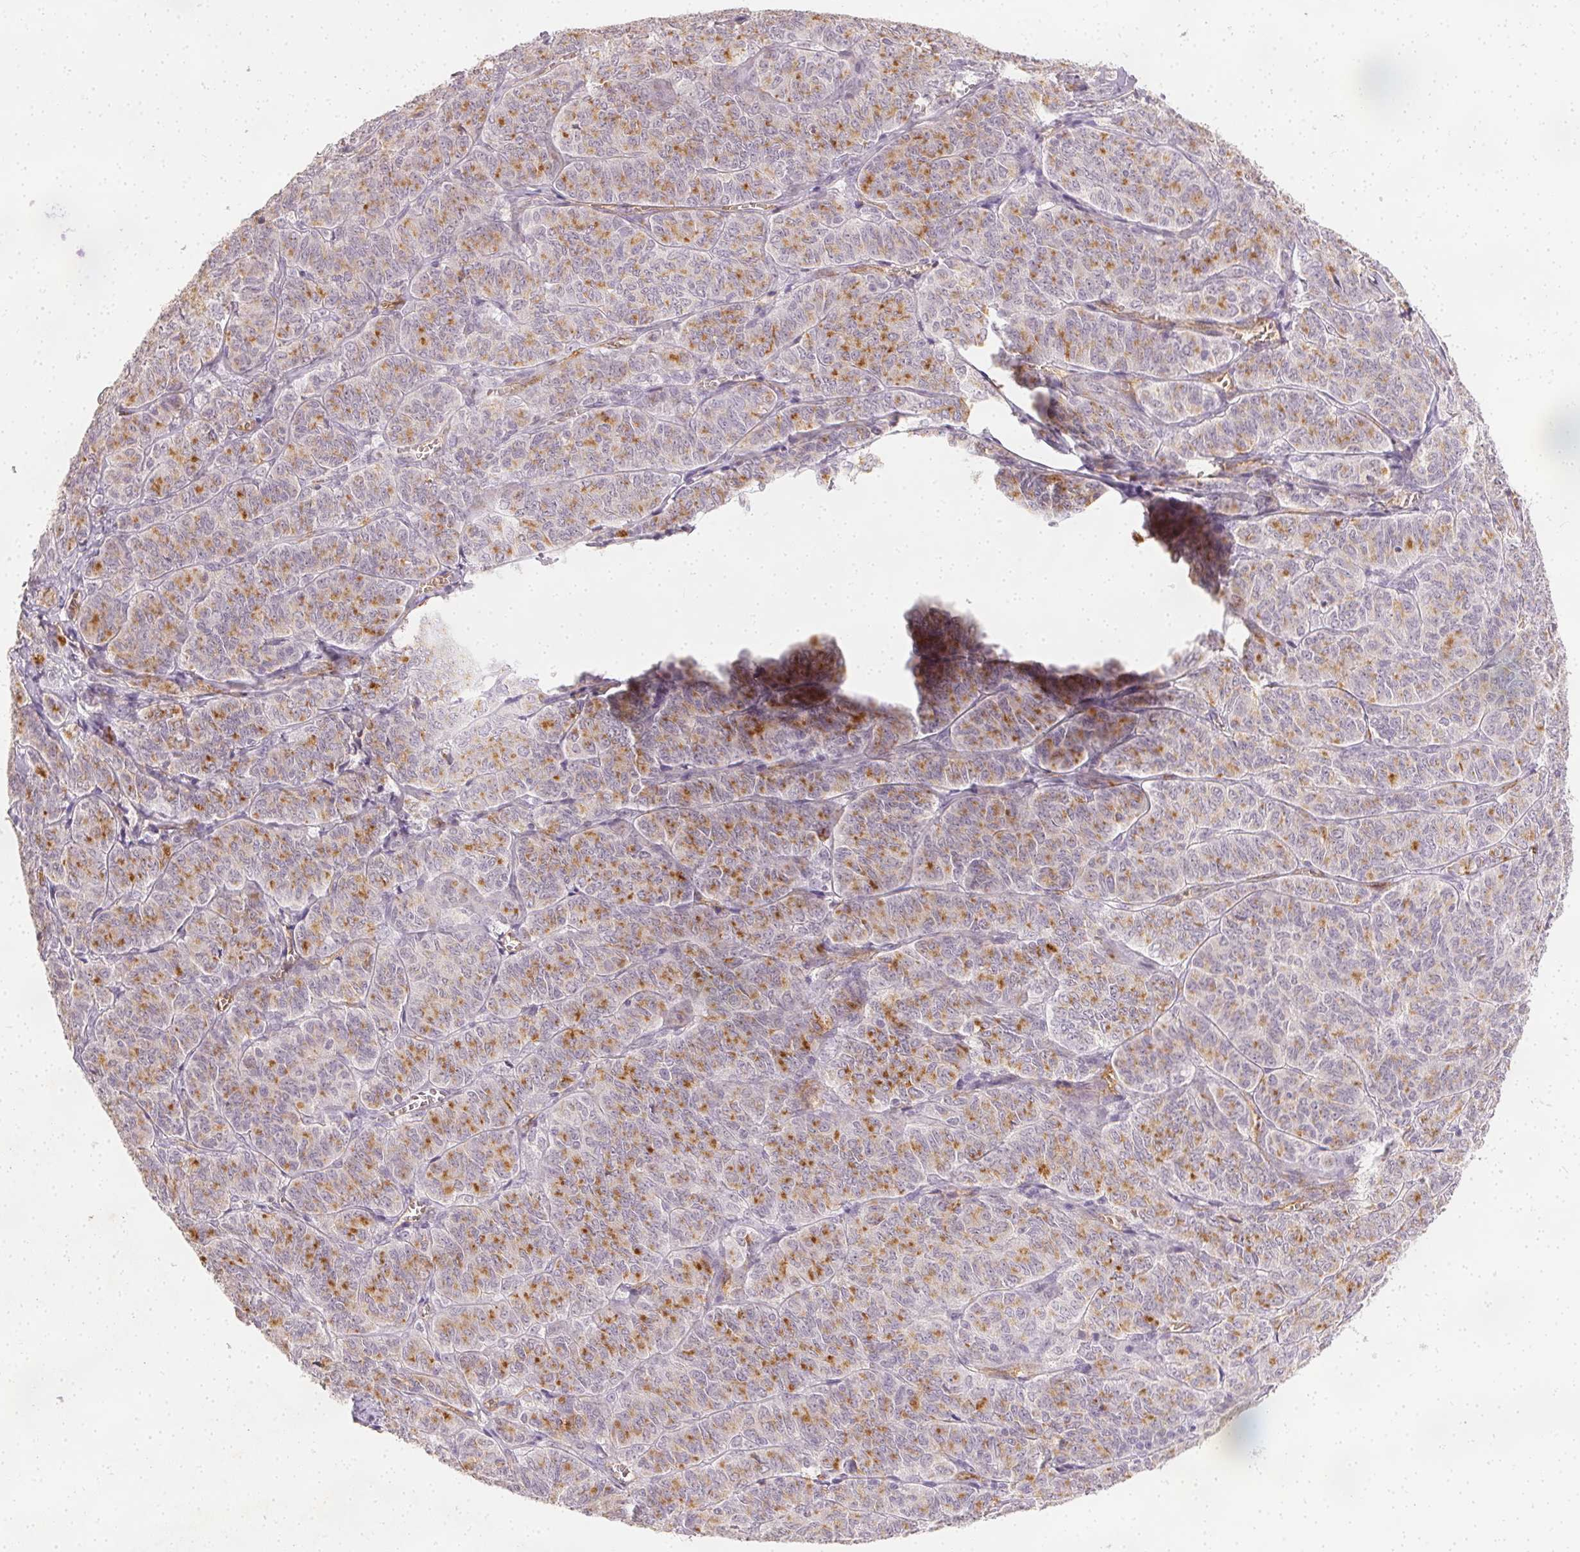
{"staining": {"intensity": "moderate", "quantity": "25%-75%", "location": "cytoplasmic/membranous"}, "tissue": "ovarian cancer", "cell_type": "Tumor cells", "image_type": "cancer", "snomed": [{"axis": "morphology", "description": "Carcinoma, endometroid"}, {"axis": "topography", "description": "Ovary"}], "caption": "The micrograph demonstrates a brown stain indicating the presence of a protein in the cytoplasmic/membranous of tumor cells in ovarian cancer.", "gene": "PODXL", "patient": {"sex": "female", "age": 80}}